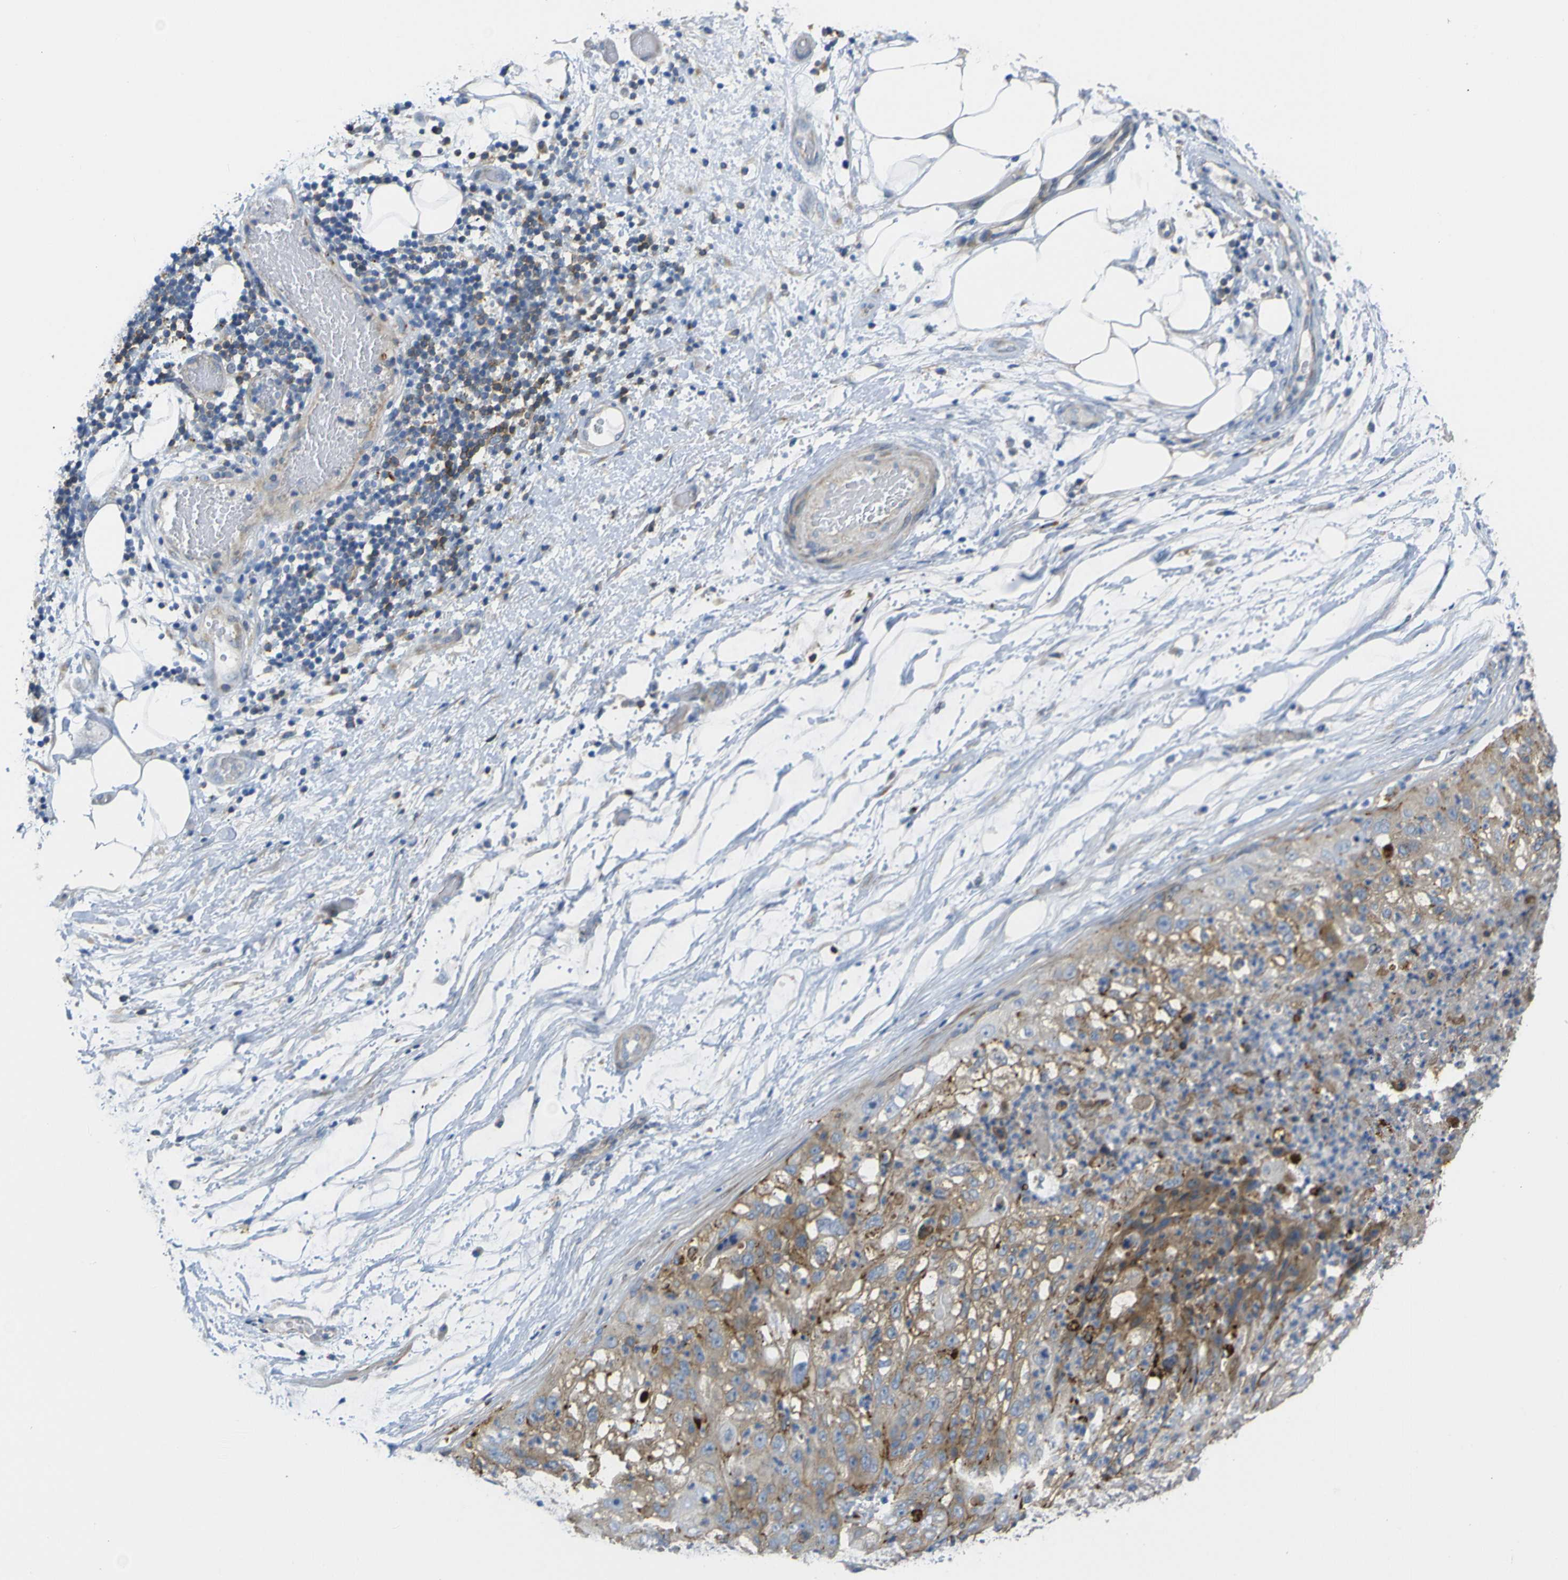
{"staining": {"intensity": "moderate", "quantity": ">75%", "location": "cytoplasmic/membranous"}, "tissue": "lung cancer", "cell_type": "Tumor cells", "image_type": "cancer", "snomed": [{"axis": "morphology", "description": "Inflammation, NOS"}, {"axis": "morphology", "description": "Squamous cell carcinoma, NOS"}, {"axis": "topography", "description": "Lymph node"}, {"axis": "topography", "description": "Soft tissue"}, {"axis": "topography", "description": "Lung"}], "caption": "Squamous cell carcinoma (lung) stained with DAB (3,3'-diaminobenzidine) immunohistochemistry demonstrates medium levels of moderate cytoplasmic/membranous staining in approximately >75% of tumor cells.", "gene": "SYPL1", "patient": {"sex": "male", "age": 66}}